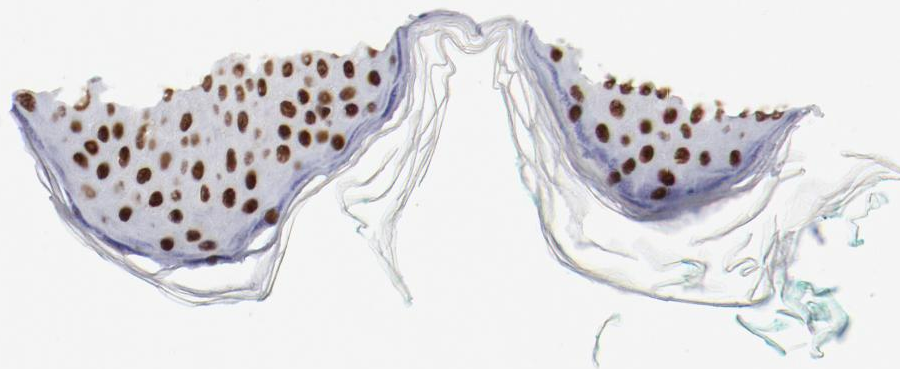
{"staining": {"intensity": "strong", "quantity": ">75%", "location": "nuclear"}, "tissue": "skin", "cell_type": "Fibroblasts", "image_type": "normal", "snomed": [{"axis": "morphology", "description": "Normal tissue, NOS"}, {"axis": "topography", "description": "Skin"}], "caption": "Unremarkable skin demonstrates strong nuclear expression in about >75% of fibroblasts (Stains: DAB (3,3'-diaminobenzidine) in brown, nuclei in blue, Microscopy: brightfield microscopy at high magnification)..", "gene": "NFYB", "patient": {"sex": "male", "age": 71}}